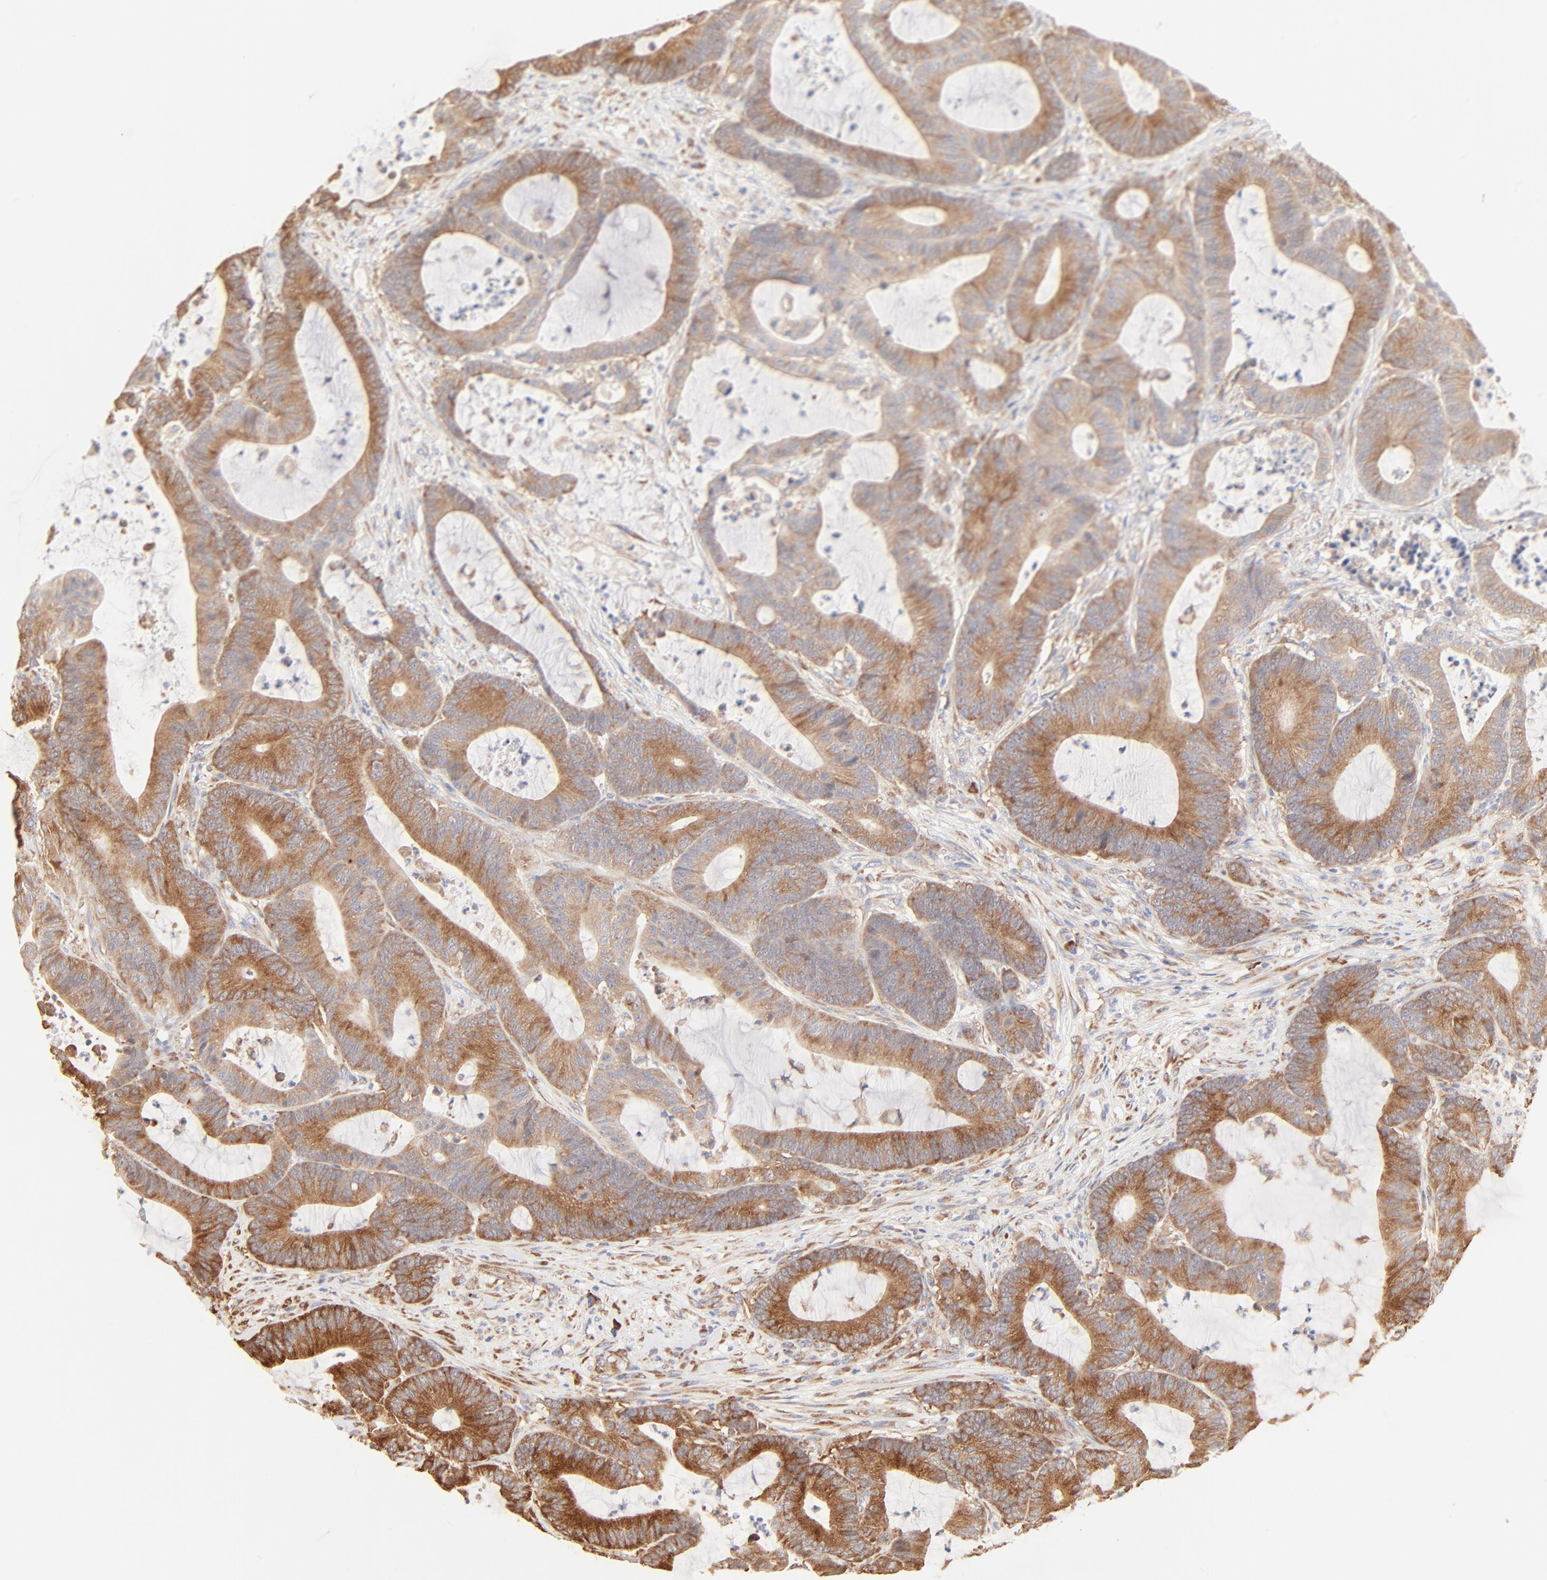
{"staining": {"intensity": "moderate", "quantity": ">75%", "location": "cytoplasmic/membranous"}, "tissue": "colorectal cancer", "cell_type": "Tumor cells", "image_type": "cancer", "snomed": [{"axis": "morphology", "description": "Adenocarcinoma, NOS"}, {"axis": "topography", "description": "Colon"}], "caption": "DAB (3,3'-diaminobenzidine) immunohistochemical staining of colorectal cancer (adenocarcinoma) exhibits moderate cytoplasmic/membranous protein expression in about >75% of tumor cells. (Stains: DAB (3,3'-diaminobenzidine) in brown, nuclei in blue, Microscopy: brightfield microscopy at high magnification).", "gene": "RPS20", "patient": {"sex": "female", "age": 84}}